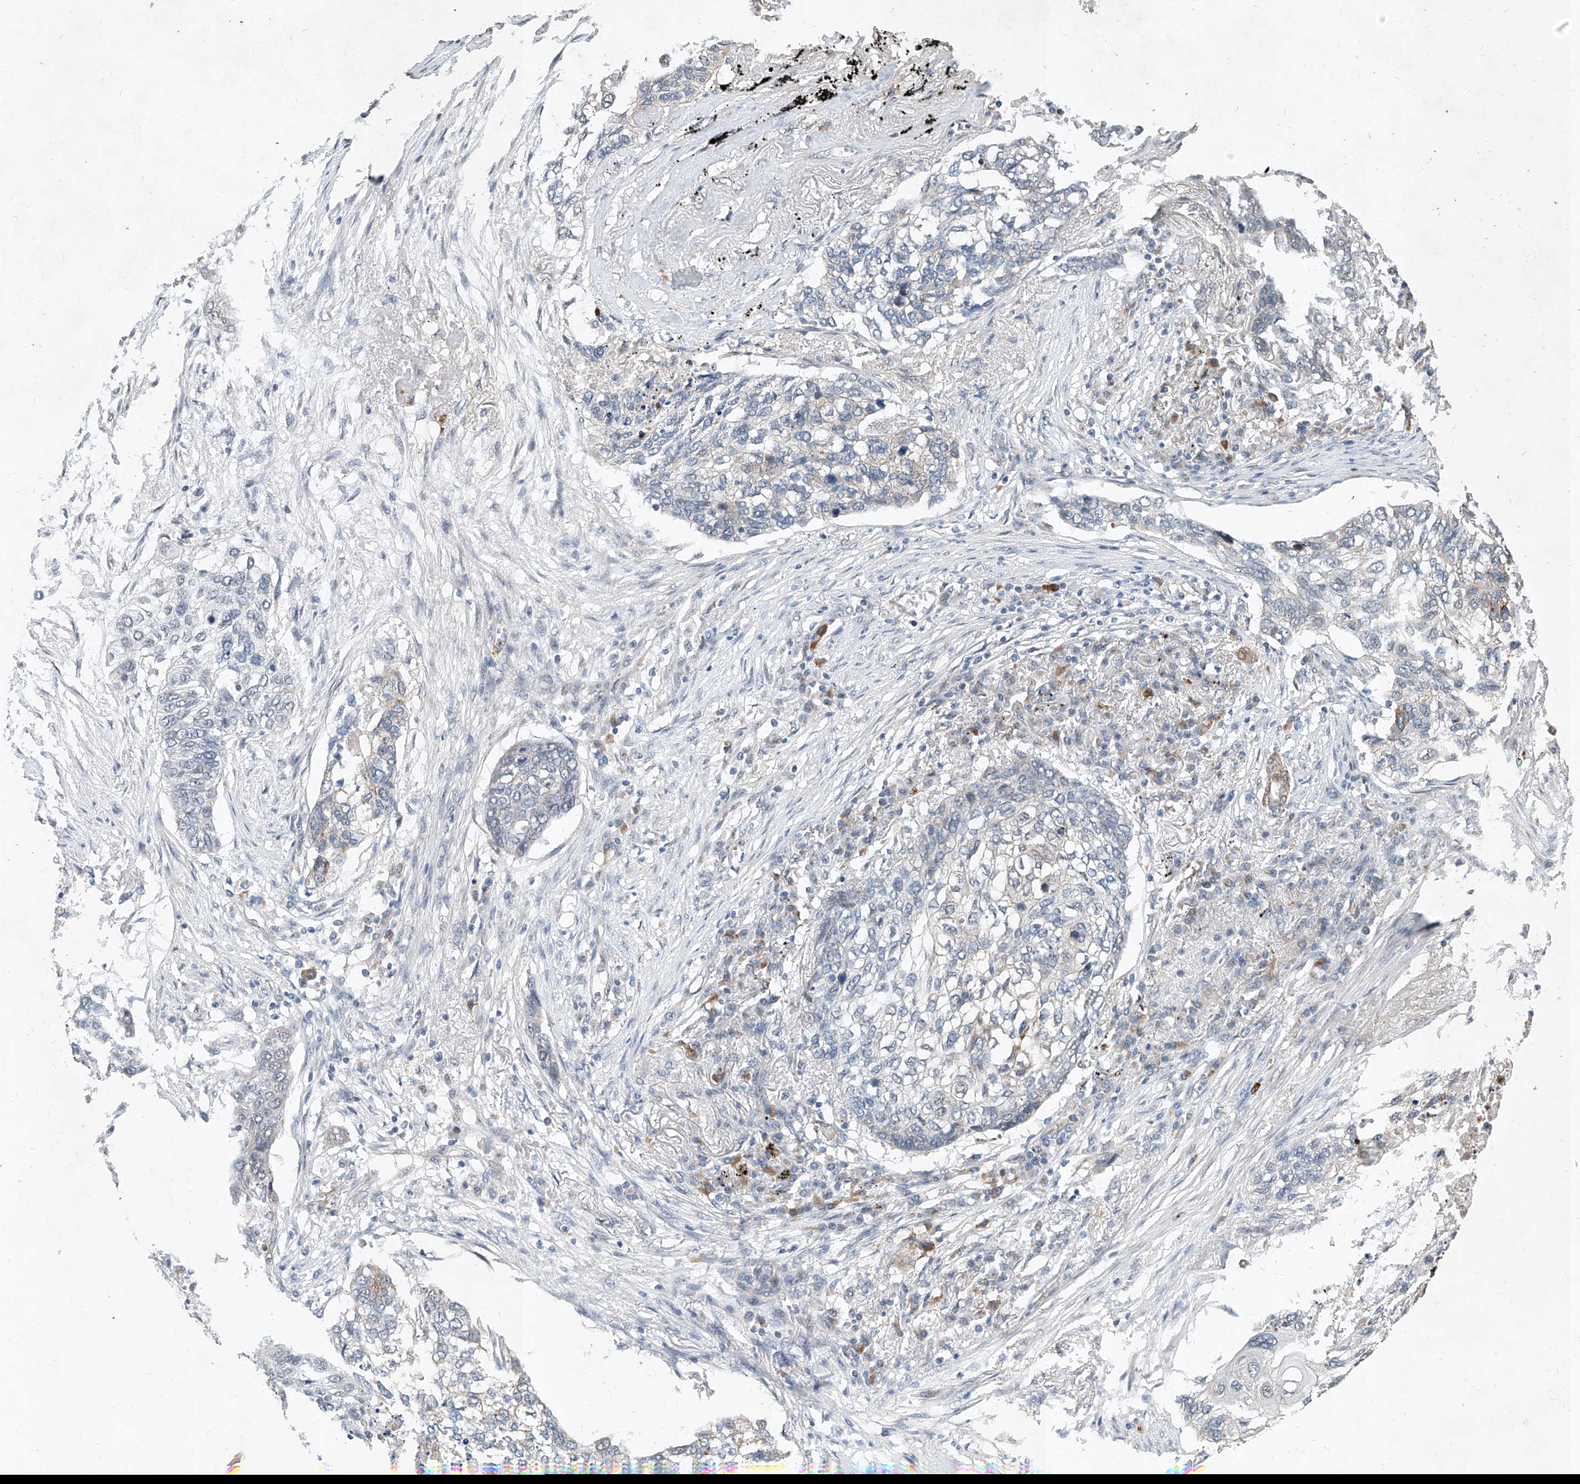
{"staining": {"intensity": "negative", "quantity": "none", "location": "none"}, "tissue": "lung cancer", "cell_type": "Tumor cells", "image_type": "cancer", "snomed": [{"axis": "morphology", "description": "Squamous cell carcinoma, NOS"}, {"axis": "topography", "description": "Lung"}], "caption": "A high-resolution histopathology image shows immunohistochemistry staining of lung cancer, which displays no significant expression in tumor cells.", "gene": "MFSD4B", "patient": {"sex": "female", "age": 63}}